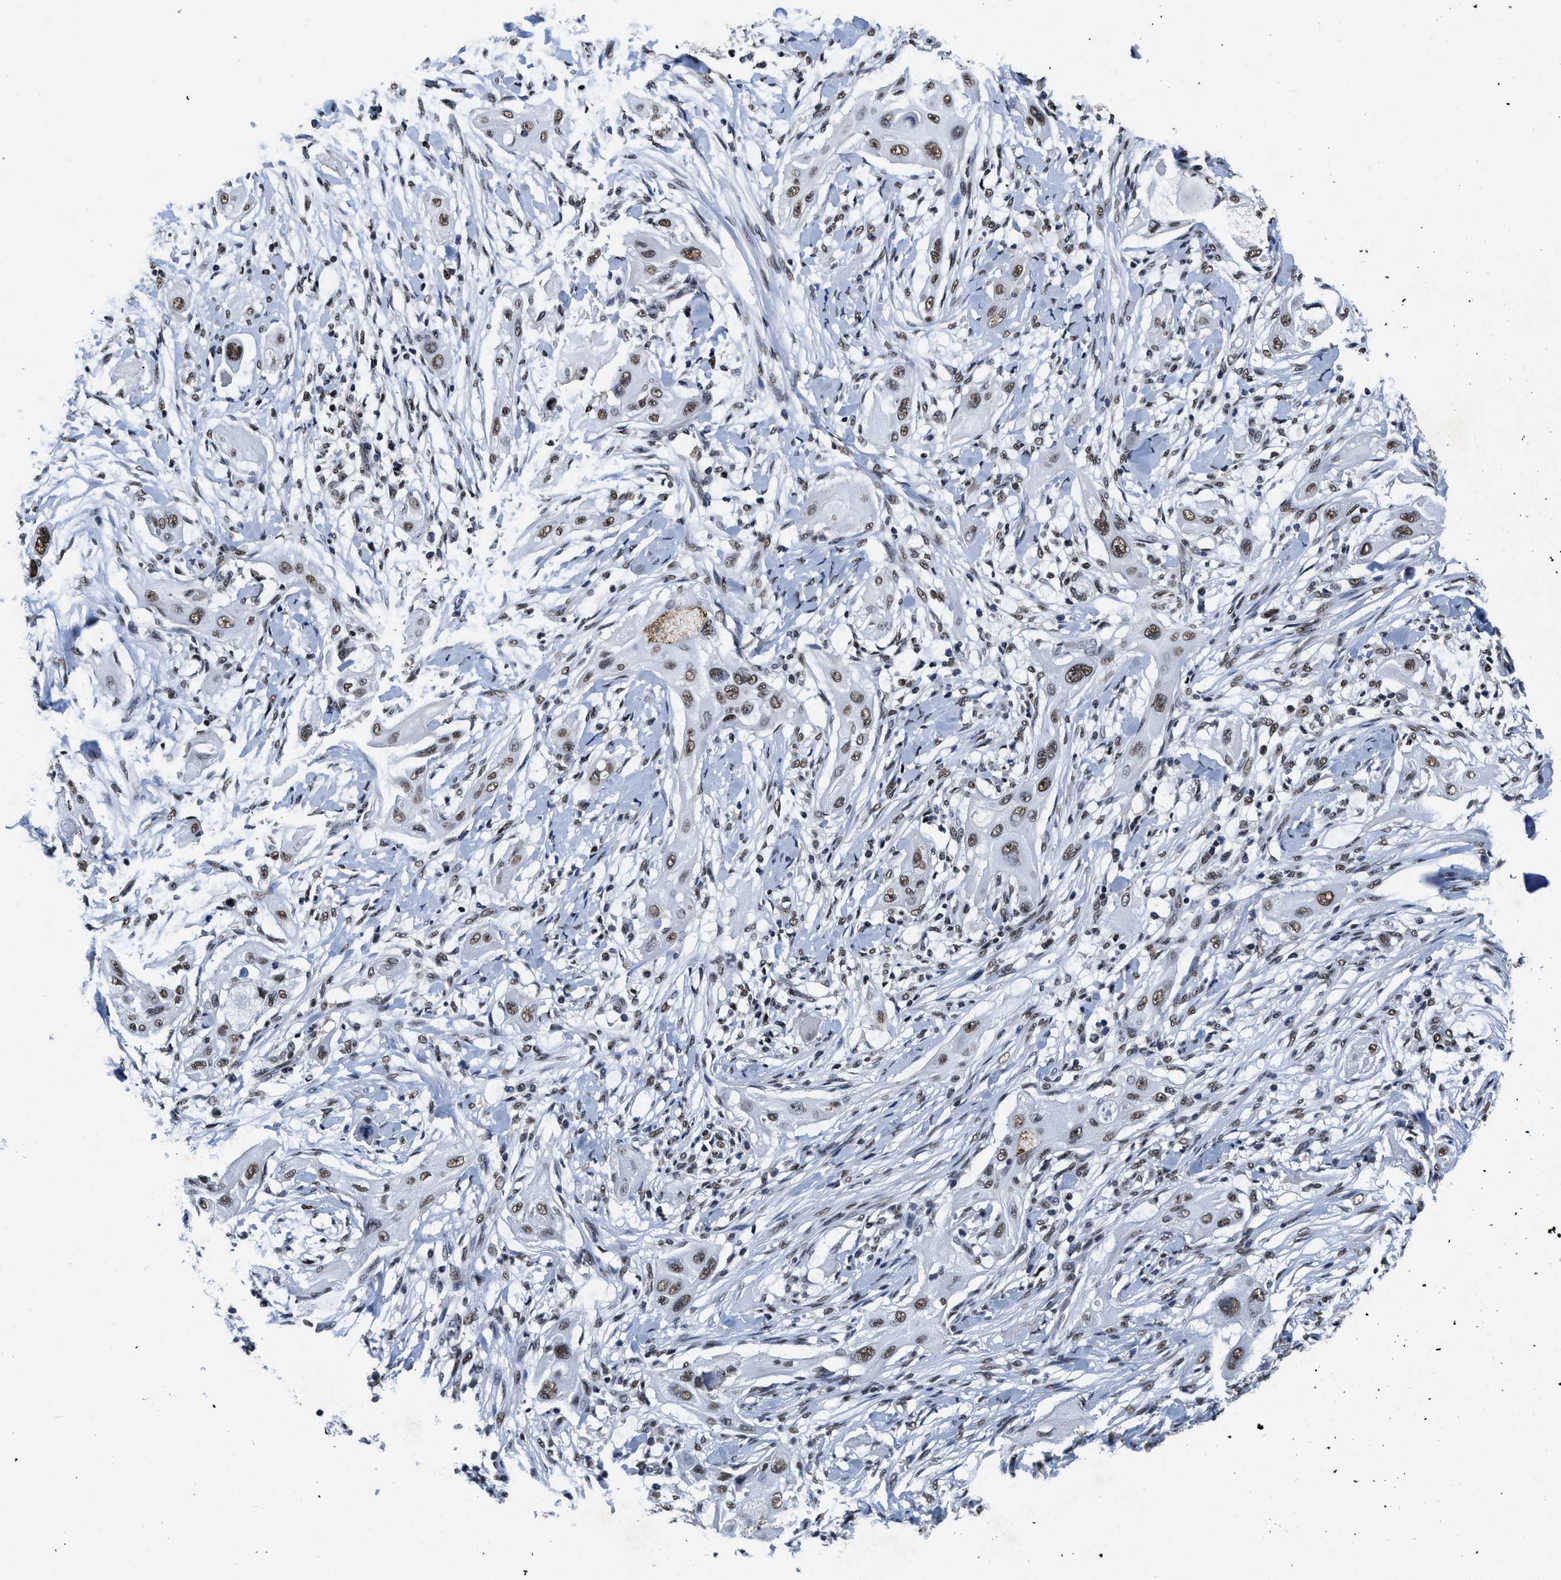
{"staining": {"intensity": "moderate", "quantity": ">75%", "location": "nuclear"}, "tissue": "lung cancer", "cell_type": "Tumor cells", "image_type": "cancer", "snomed": [{"axis": "morphology", "description": "Squamous cell carcinoma, NOS"}, {"axis": "topography", "description": "Lung"}], "caption": "The histopathology image shows a brown stain indicating the presence of a protein in the nuclear of tumor cells in squamous cell carcinoma (lung).", "gene": "SUPT16H", "patient": {"sex": "female", "age": 47}}